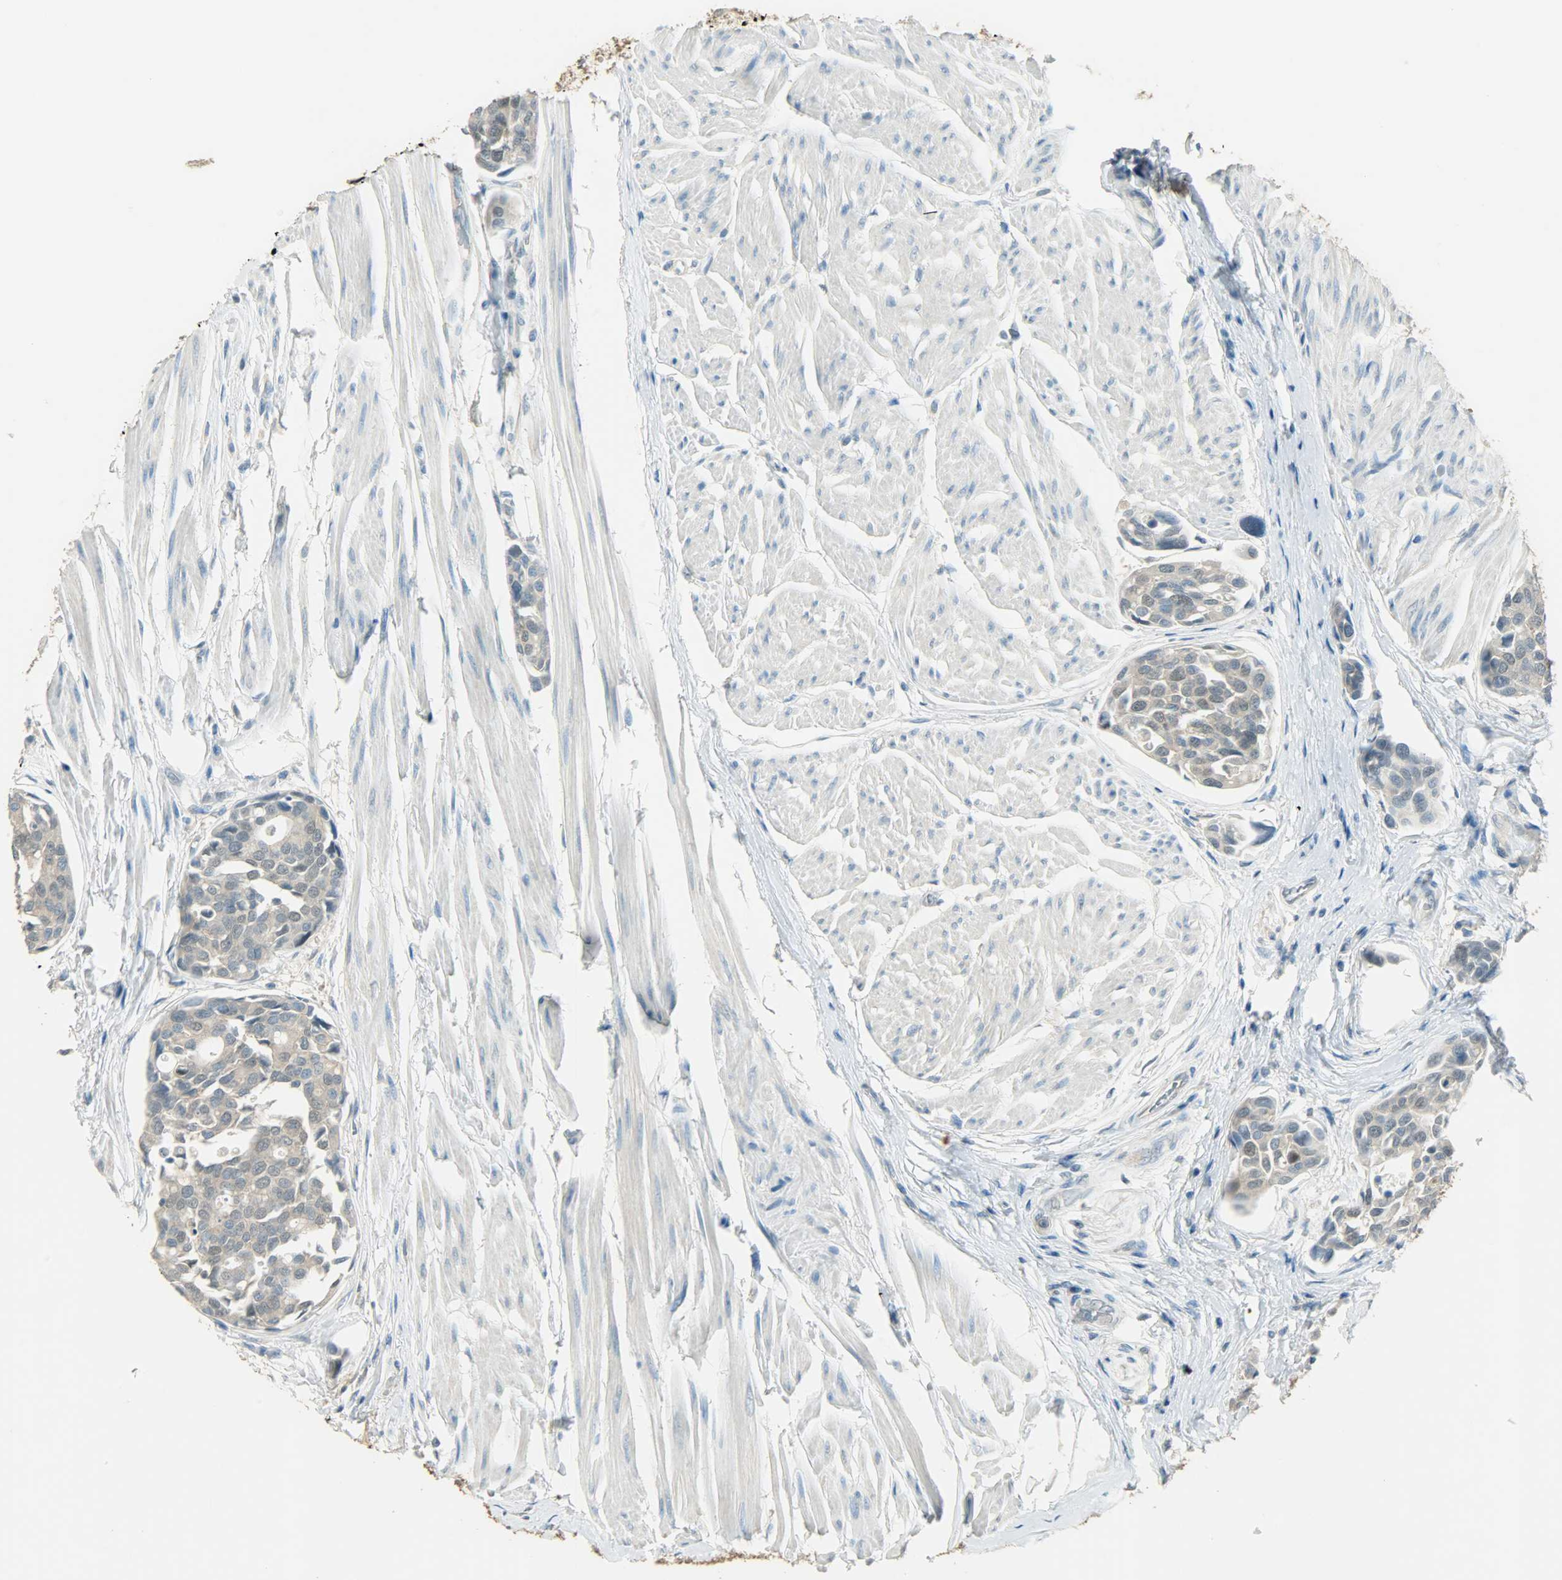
{"staining": {"intensity": "negative", "quantity": "none", "location": "none"}, "tissue": "urothelial cancer", "cell_type": "Tumor cells", "image_type": "cancer", "snomed": [{"axis": "morphology", "description": "Urothelial carcinoma, High grade"}, {"axis": "topography", "description": "Urinary bladder"}], "caption": "Tumor cells are negative for protein expression in human urothelial carcinoma (high-grade).", "gene": "PRMT5", "patient": {"sex": "male", "age": 78}}